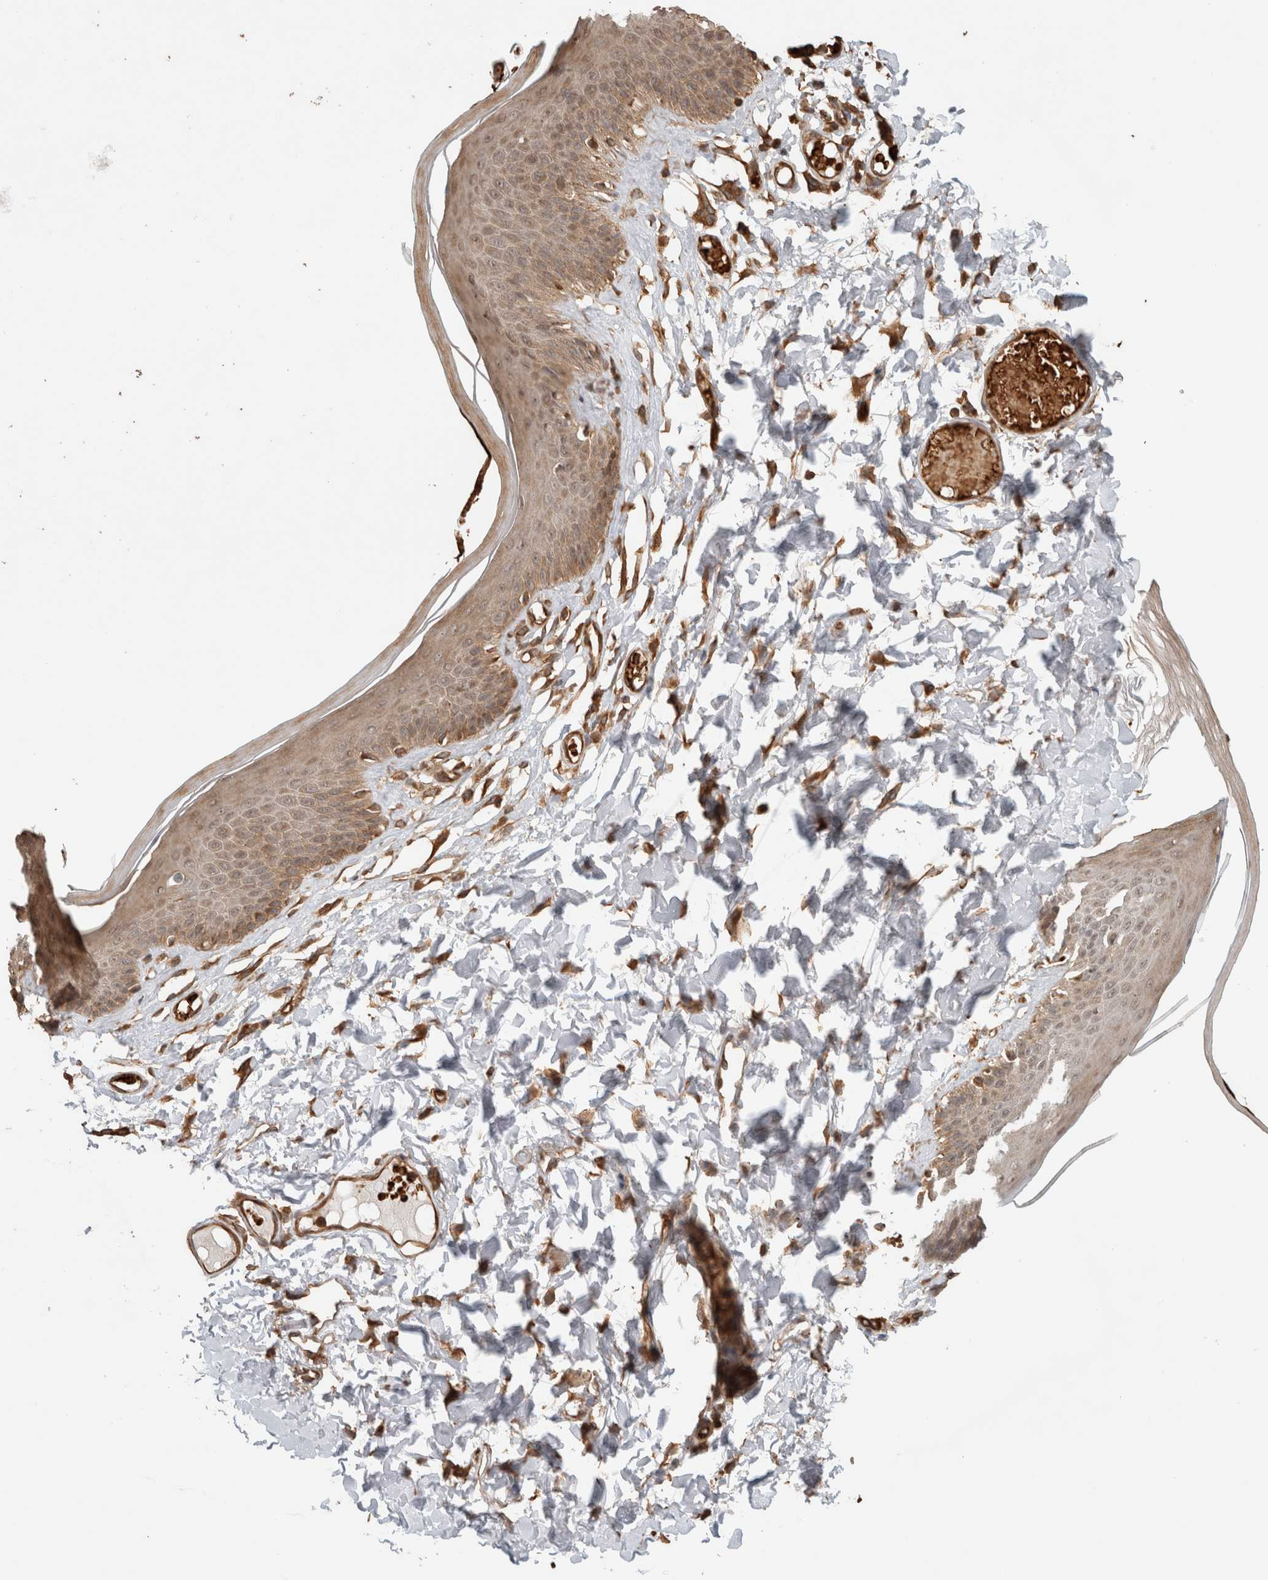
{"staining": {"intensity": "moderate", "quantity": ">75%", "location": "cytoplasmic/membranous"}, "tissue": "skin", "cell_type": "Epidermal cells", "image_type": "normal", "snomed": [{"axis": "morphology", "description": "Normal tissue, NOS"}, {"axis": "topography", "description": "Vulva"}], "caption": "Immunohistochemical staining of normal skin reveals moderate cytoplasmic/membranous protein positivity in approximately >75% of epidermal cells.", "gene": "OTUD6B", "patient": {"sex": "female", "age": 73}}